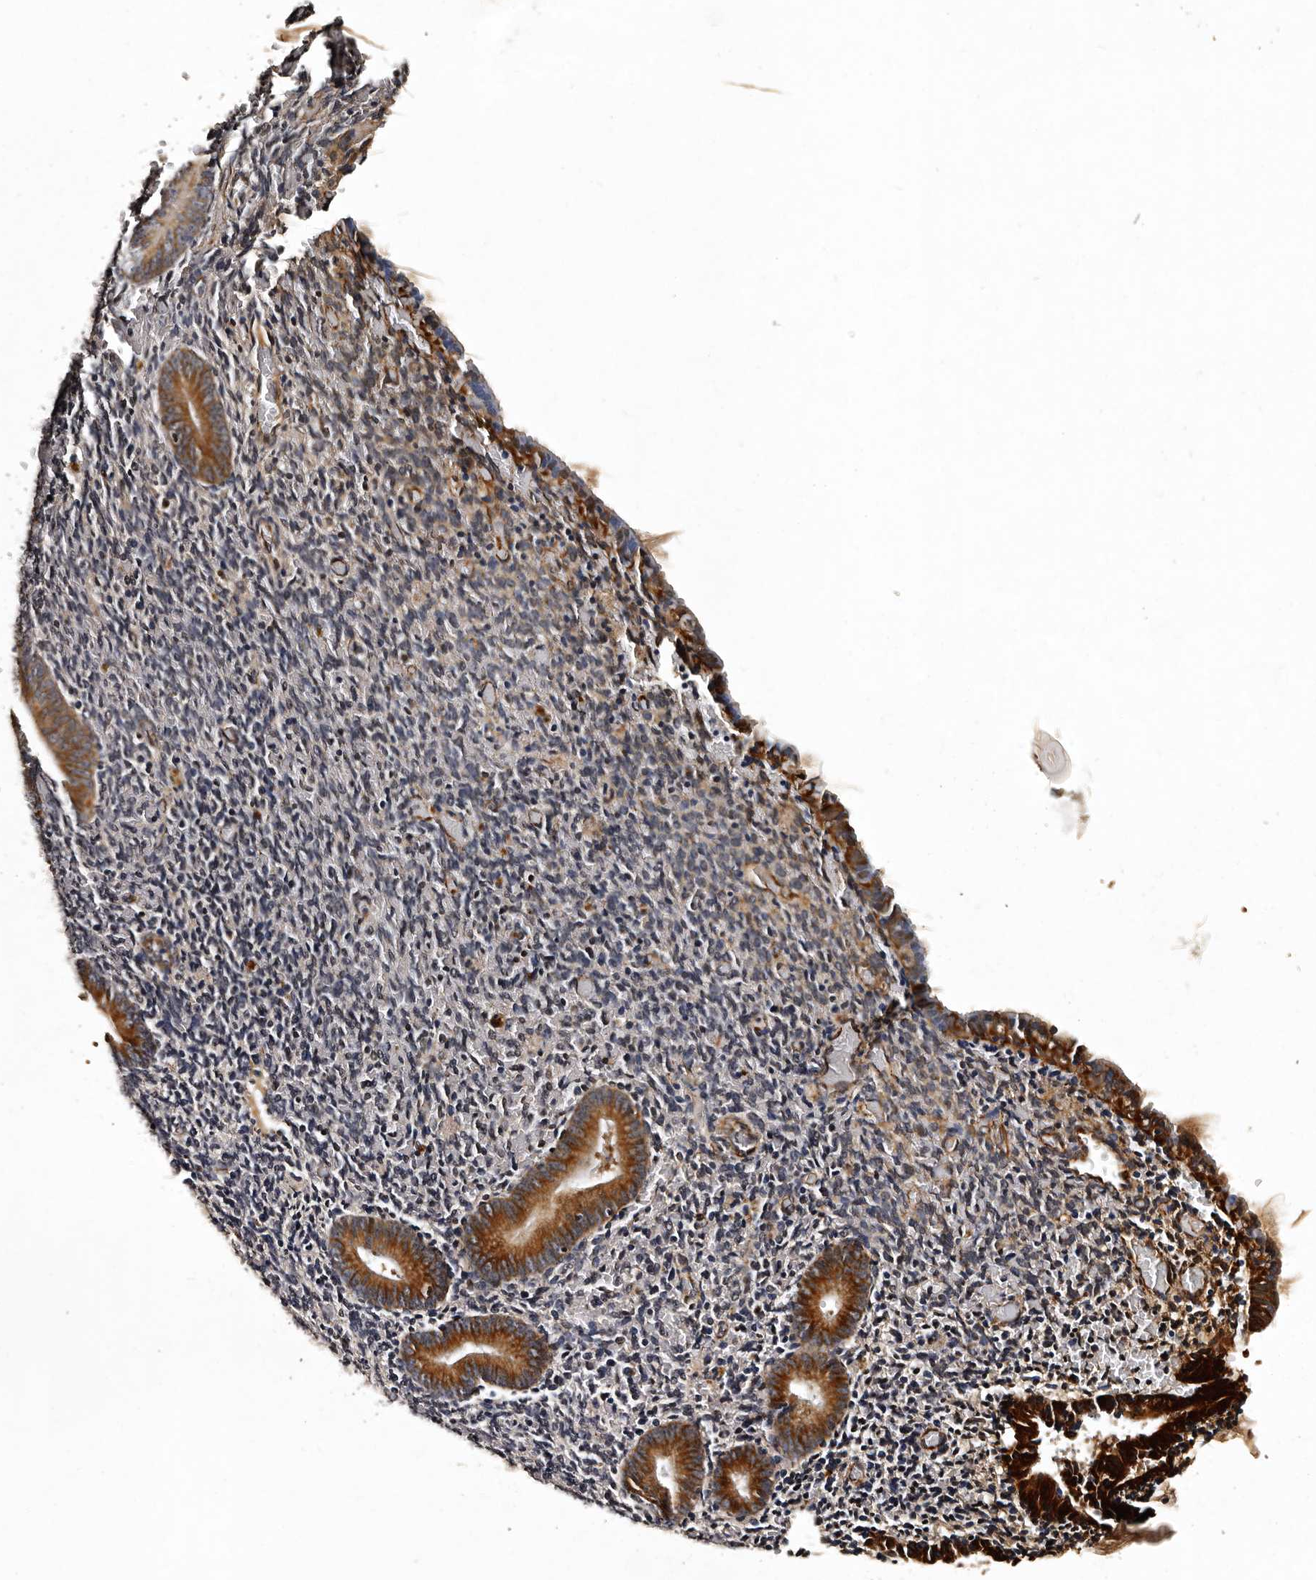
{"staining": {"intensity": "moderate", "quantity": "25%-75%", "location": "cytoplasmic/membranous"}, "tissue": "endometrium", "cell_type": "Cells in endometrial stroma", "image_type": "normal", "snomed": [{"axis": "morphology", "description": "Normal tissue, NOS"}, {"axis": "topography", "description": "Endometrium"}], "caption": "Brown immunohistochemical staining in normal endometrium shows moderate cytoplasmic/membranous staining in approximately 25%-75% of cells in endometrial stroma. Ihc stains the protein of interest in brown and the nuclei are stained blue.", "gene": "CPNE3", "patient": {"sex": "female", "age": 51}}